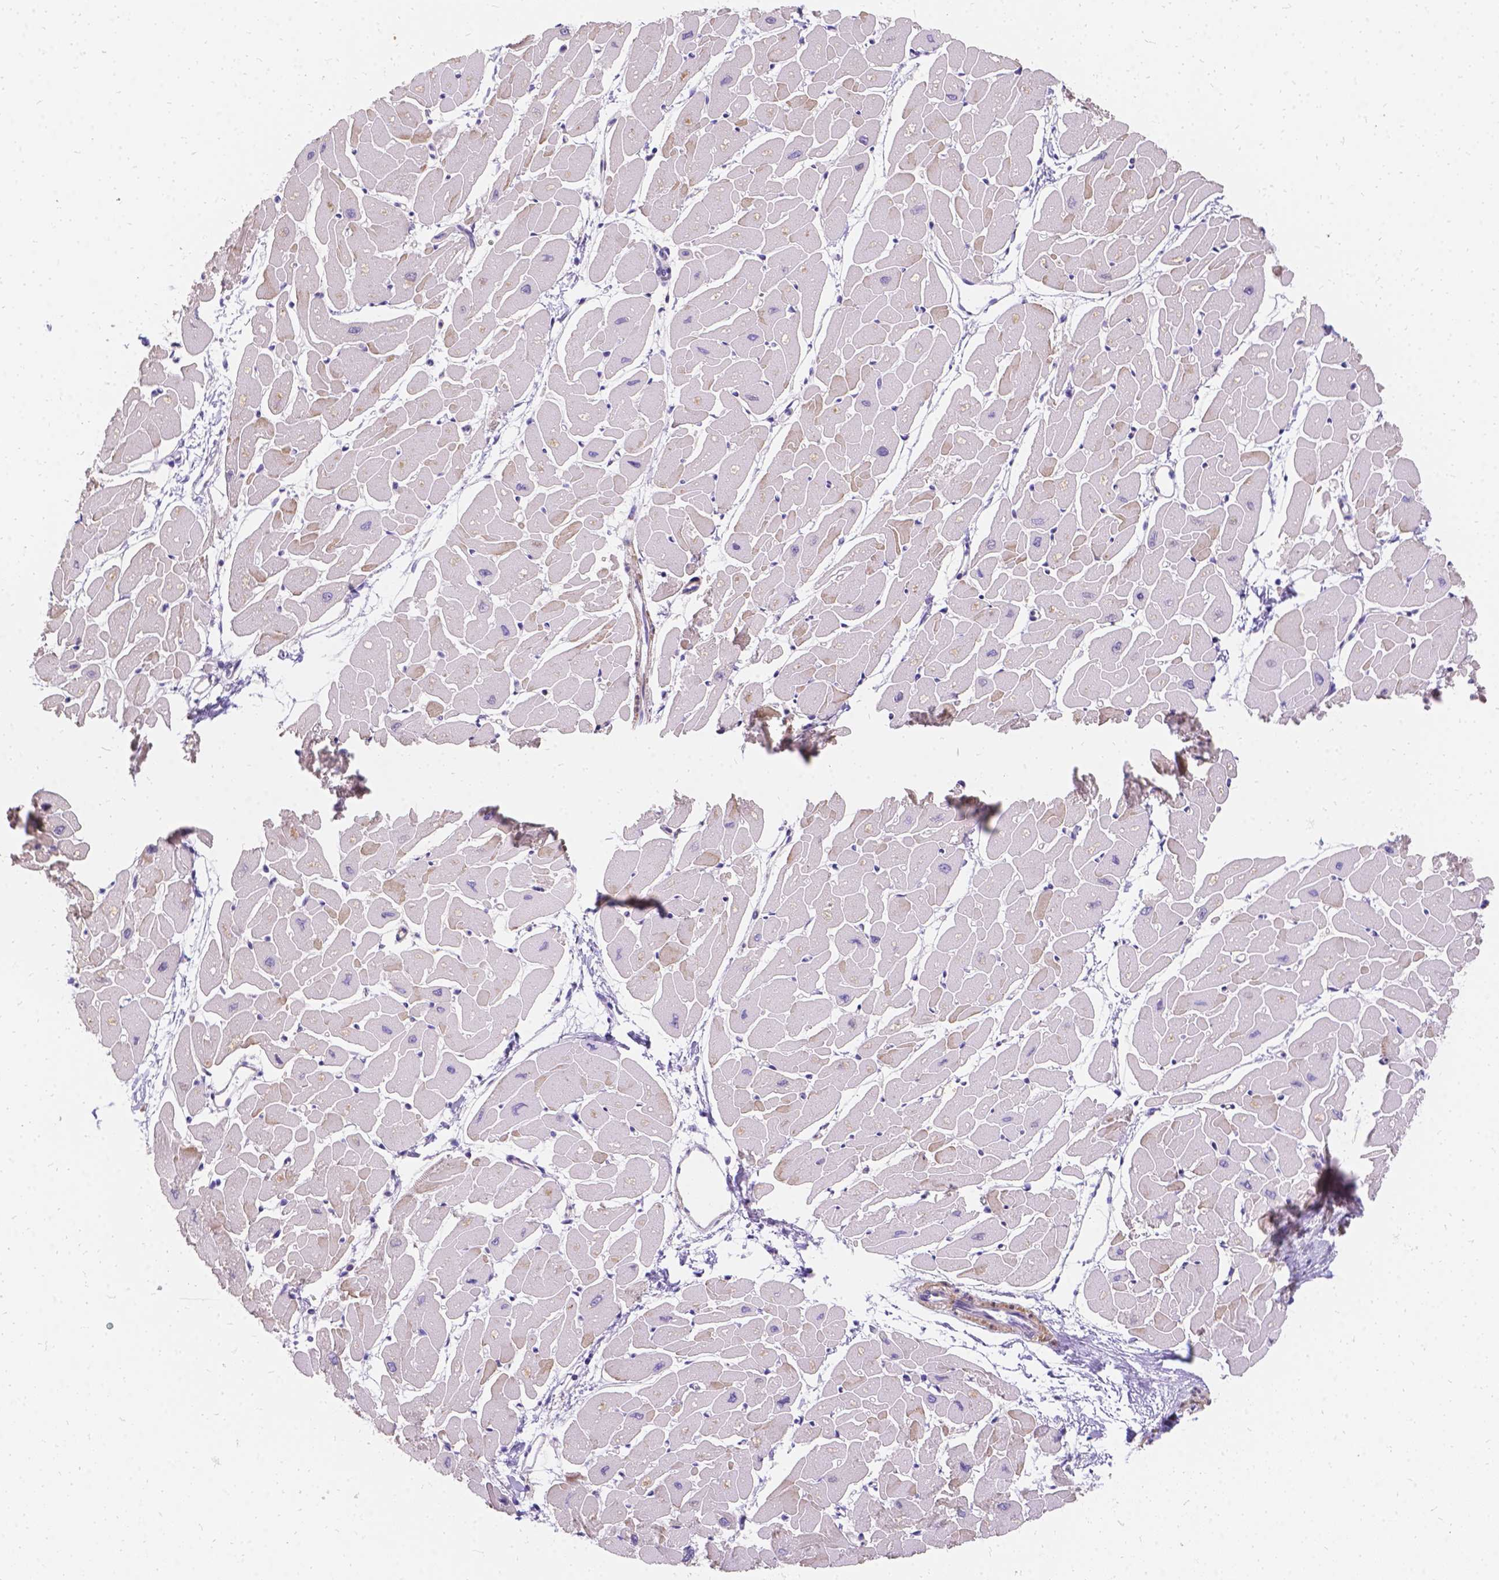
{"staining": {"intensity": "weak", "quantity": "<25%", "location": "cytoplasmic/membranous"}, "tissue": "heart muscle", "cell_type": "Cardiomyocytes", "image_type": "normal", "snomed": [{"axis": "morphology", "description": "Normal tissue, NOS"}, {"axis": "topography", "description": "Heart"}], "caption": "This is a micrograph of IHC staining of normal heart muscle, which shows no staining in cardiomyocytes. Brightfield microscopy of immunohistochemistry (IHC) stained with DAB (brown) and hematoxylin (blue), captured at high magnification.", "gene": "PALS1", "patient": {"sex": "male", "age": 57}}